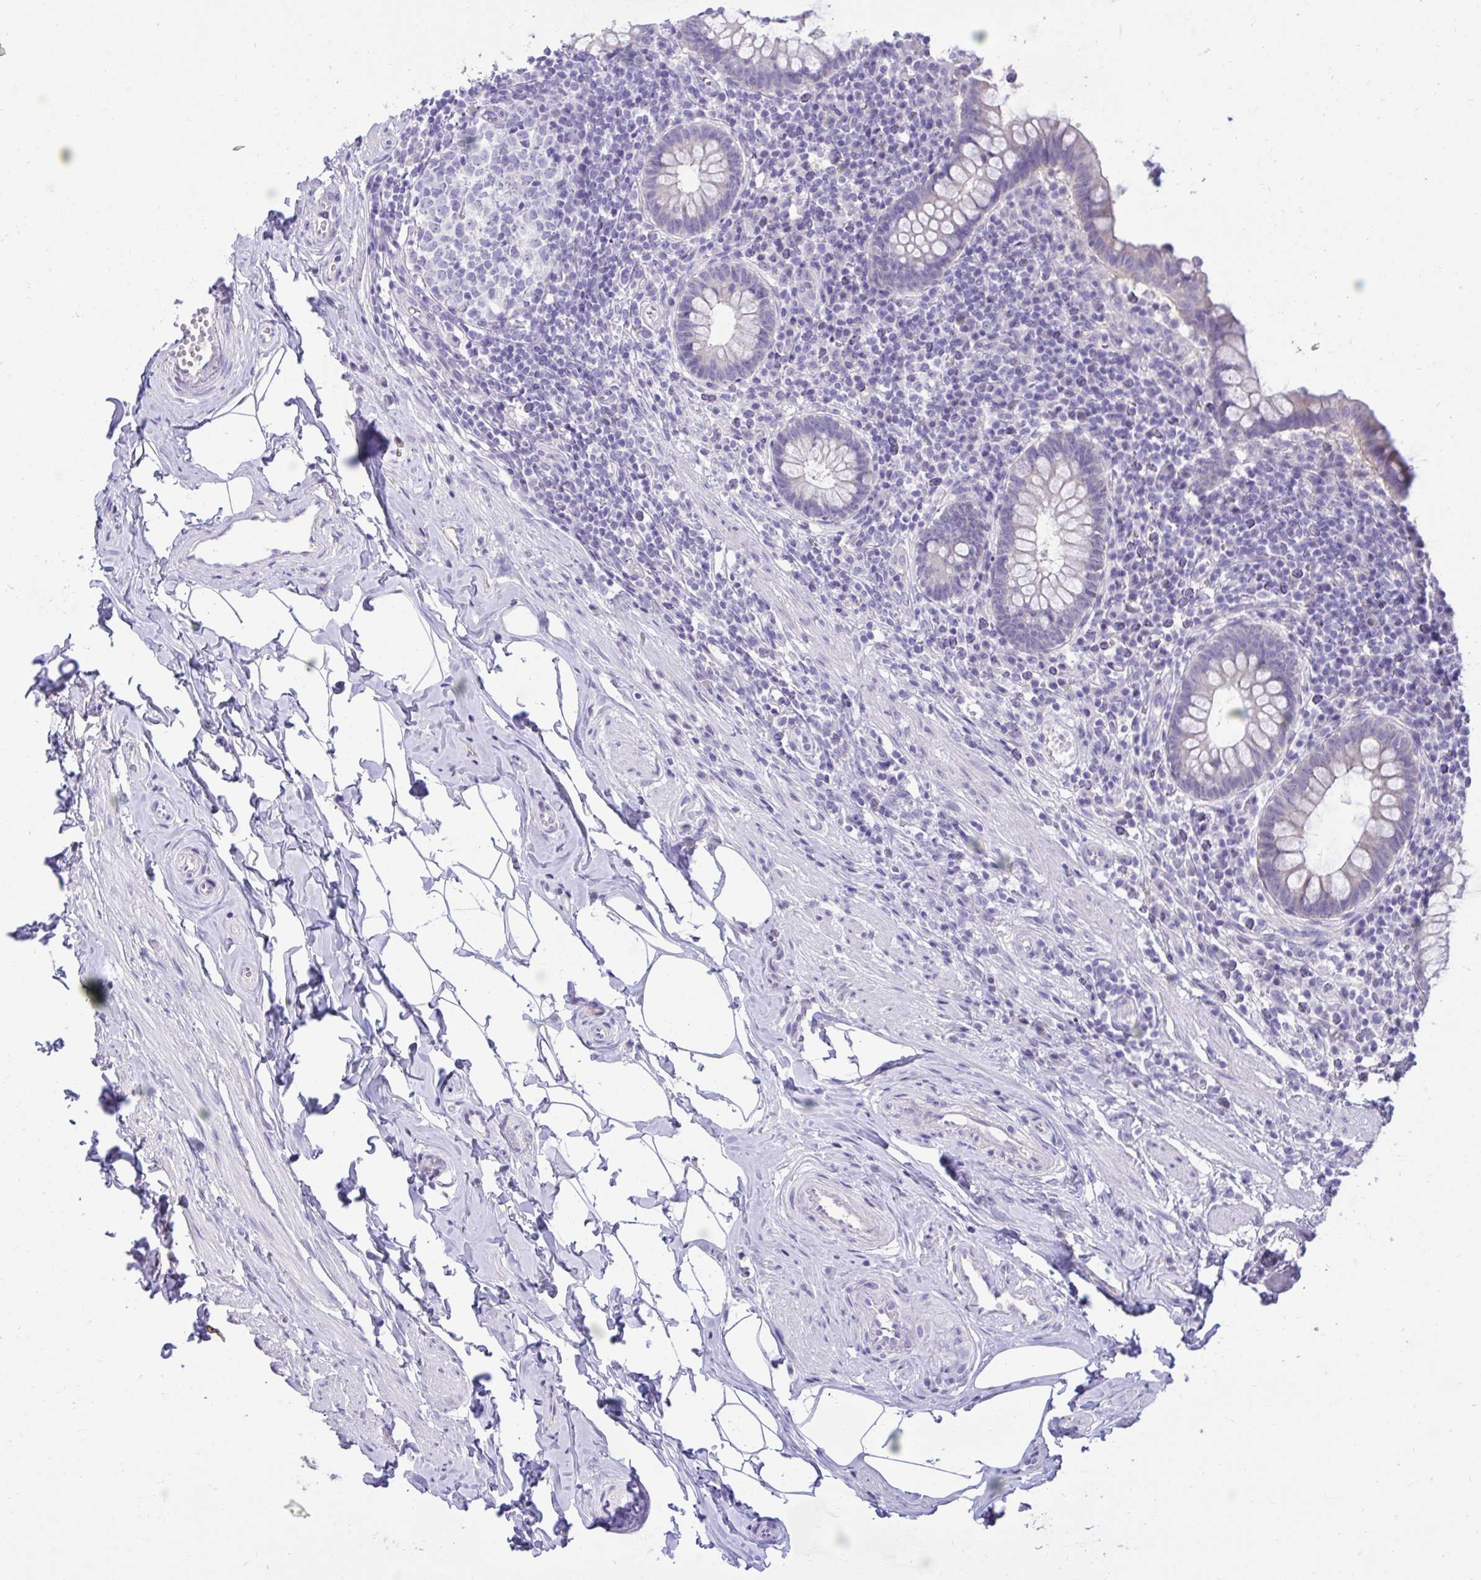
{"staining": {"intensity": "negative", "quantity": "none", "location": "none"}, "tissue": "appendix", "cell_type": "Glandular cells", "image_type": "normal", "snomed": [{"axis": "morphology", "description": "Normal tissue, NOS"}, {"axis": "topography", "description": "Appendix"}], "caption": "DAB (3,3'-diaminobenzidine) immunohistochemical staining of benign appendix reveals no significant positivity in glandular cells.", "gene": "TMCO5A", "patient": {"sex": "female", "age": 56}}